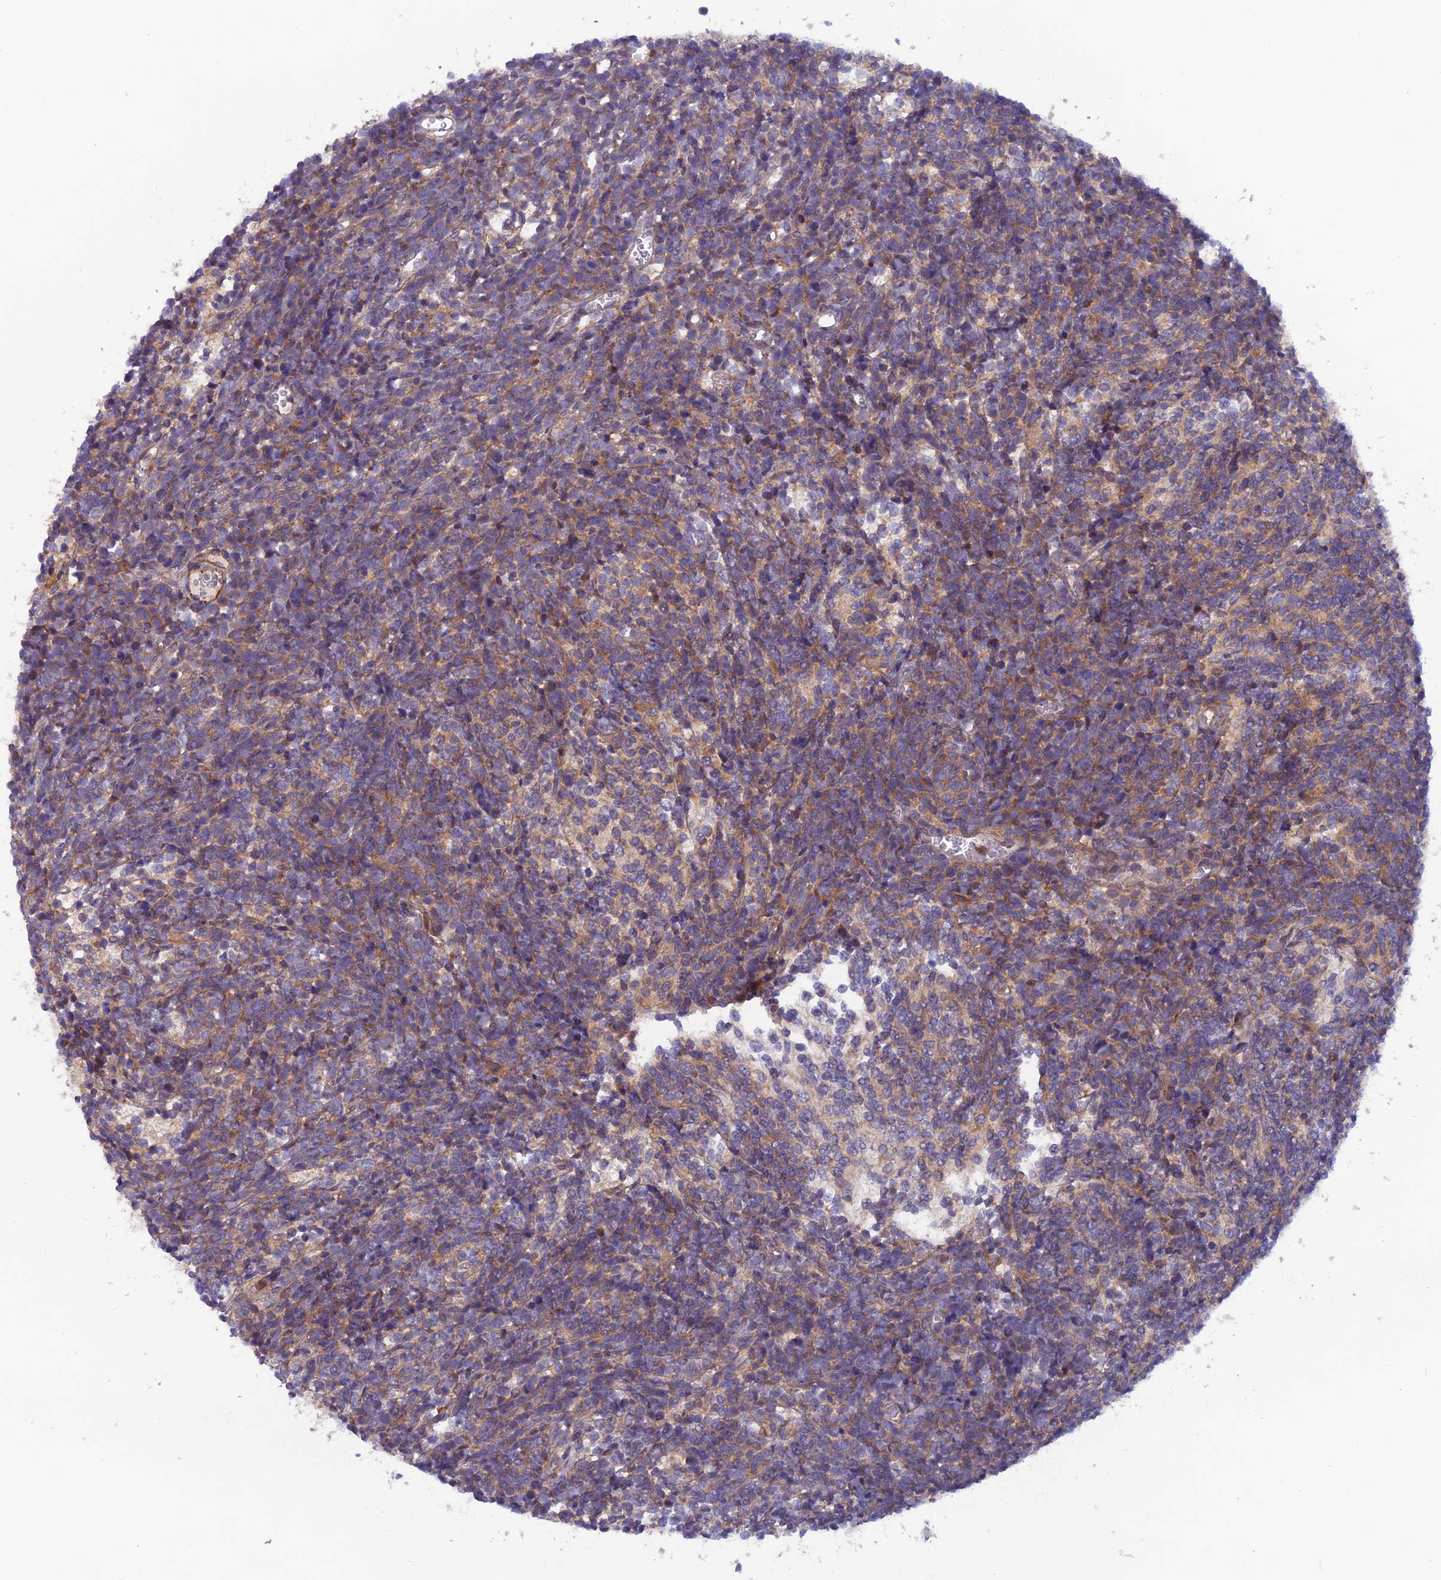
{"staining": {"intensity": "moderate", "quantity": "25%-75%", "location": "cytoplasmic/membranous"}, "tissue": "glioma", "cell_type": "Tumor cells", "image_type": "cancer", "snomed": [{"axis": "morphology", "description": "Glioma, malignant, Low grade"}, {"axis": "topography", "description": "Brain"}], "caption": "Malignant glioma (low-grade) stained with a brown dye displays moderate cytoplasmic/membranous positive expression in about 25%-75% of tumor cells.", "gene": "MAST2", "patient": {"sex": "female", "age": 1}}